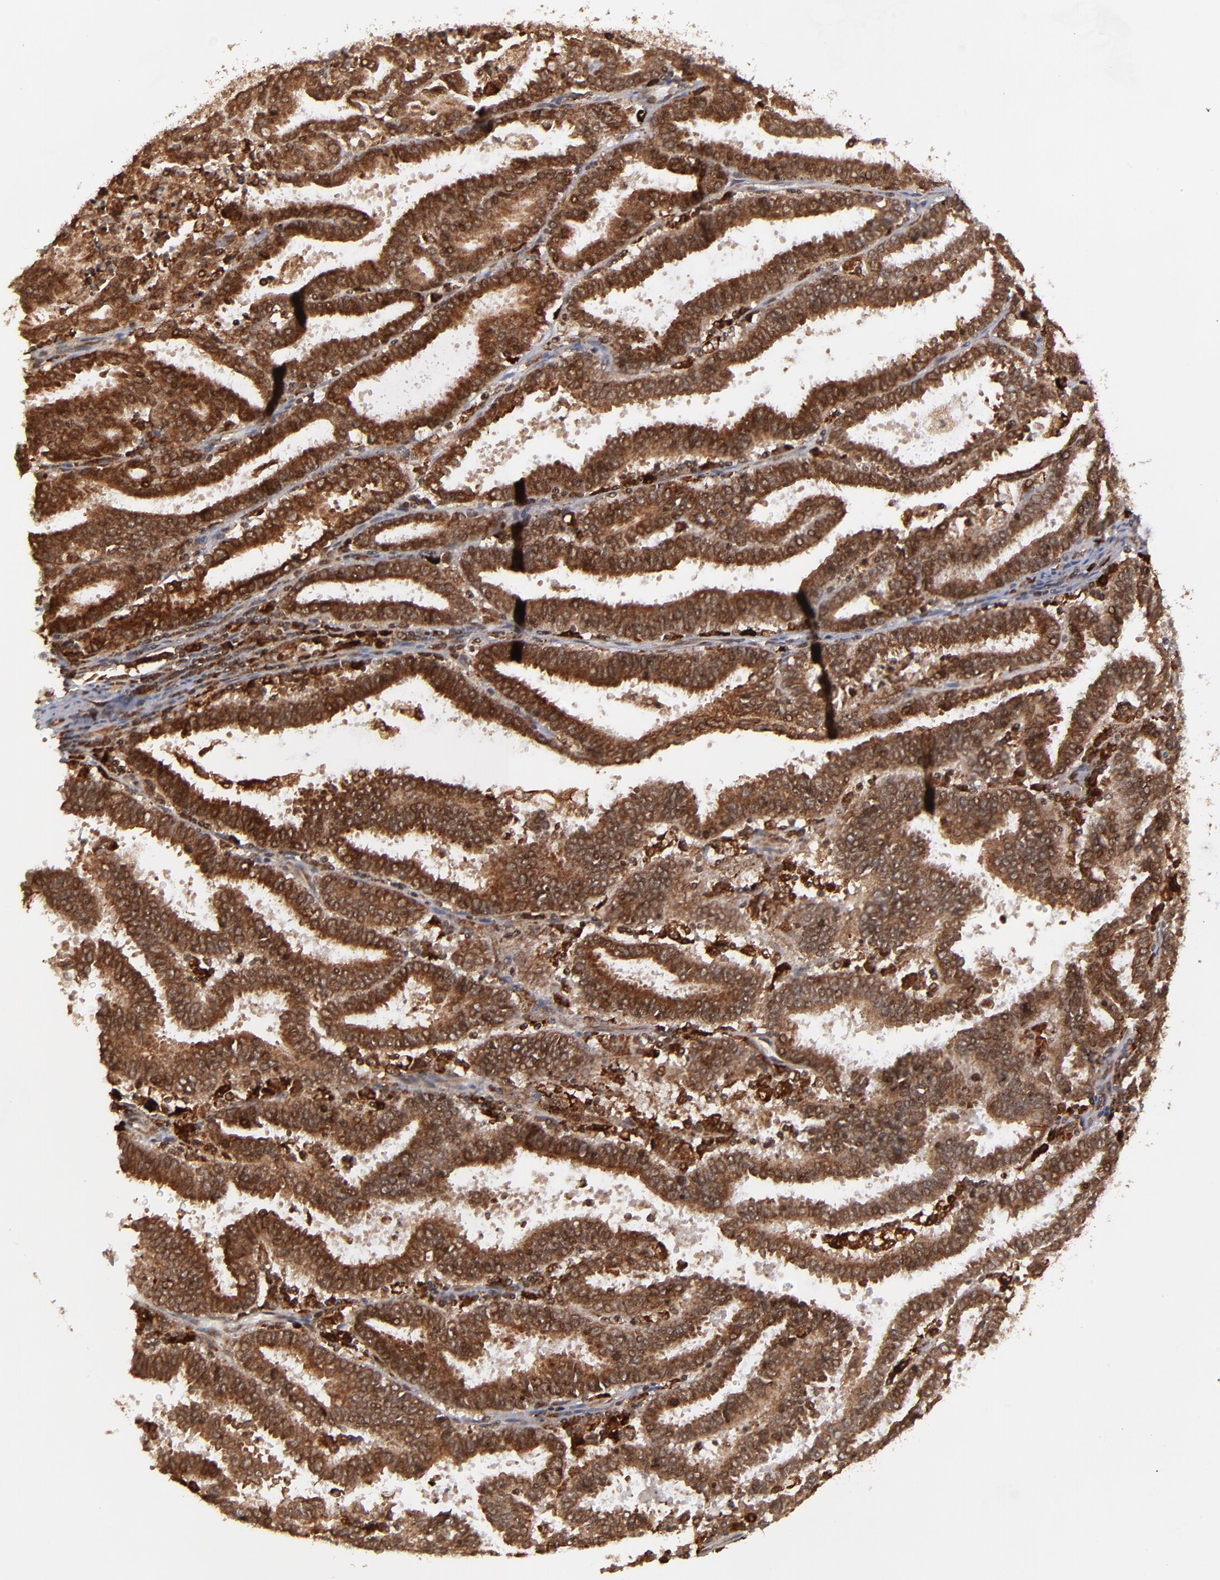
{"staining": {"intensity": "strong", "quantity": ">75%", "location": "cytoplasmic/membranous,nuclear"}, "tissue": "endometrial cancer", "cell_type": "Tumor cells", "image_type": "cancer", "snomed": [{"axis": "morphology", "description": "Adenocarcinoma, NOS"}, {"axis": "topography", "description": "Uterus"}], "caption": "This image demonstrates immunohistochemistry staining of endometrial adenocarcinoma, with high strong cytoplasmic/membranous and nuclear positivity in approximately >75% of tumor cells.", "gene": "RGS6", "patient": {"sex": "female", "age": 83}}